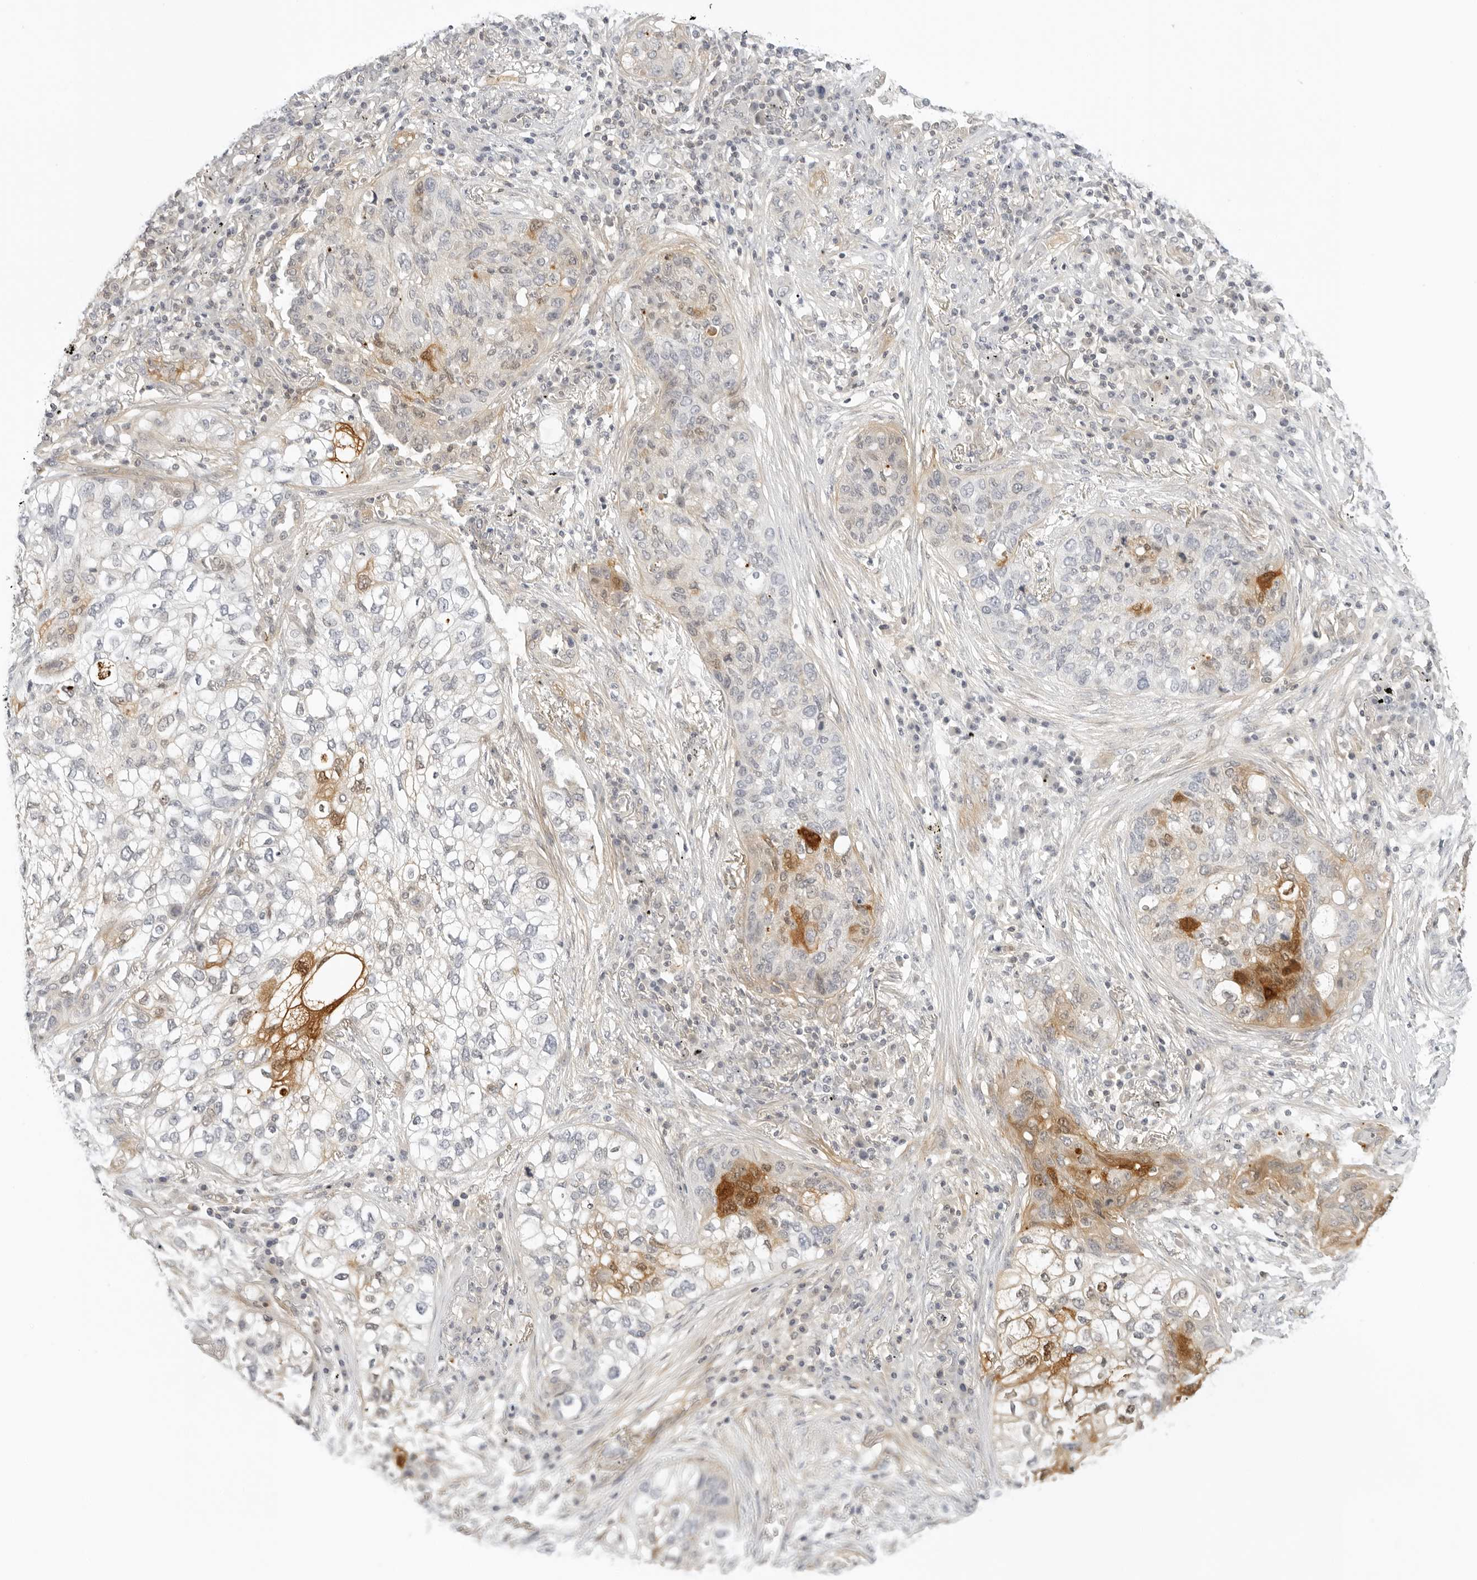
{"staining": {"intensity": "moderate", "quantity": "<25%", "location": "cytoplasmic/membranous,nuclear"}, "tissue": "lung cancer", "cell_type": "Tumor cells", "image_type": "cancer", "snomed": [{"axis": "morphology", "description": "Squamous cell carcinoma, NOS"}, {"axis": "topography", "description": "Lung"}], "caption": "Brown immunohistochemical staining in human lung squamous cell carcinoma displays moderate cytoplasmic/membranous and nuclear positivity in about <25% of tumor cells.", "gene": "OSCP1", "patient": {"sex": "female", "age": 63}}